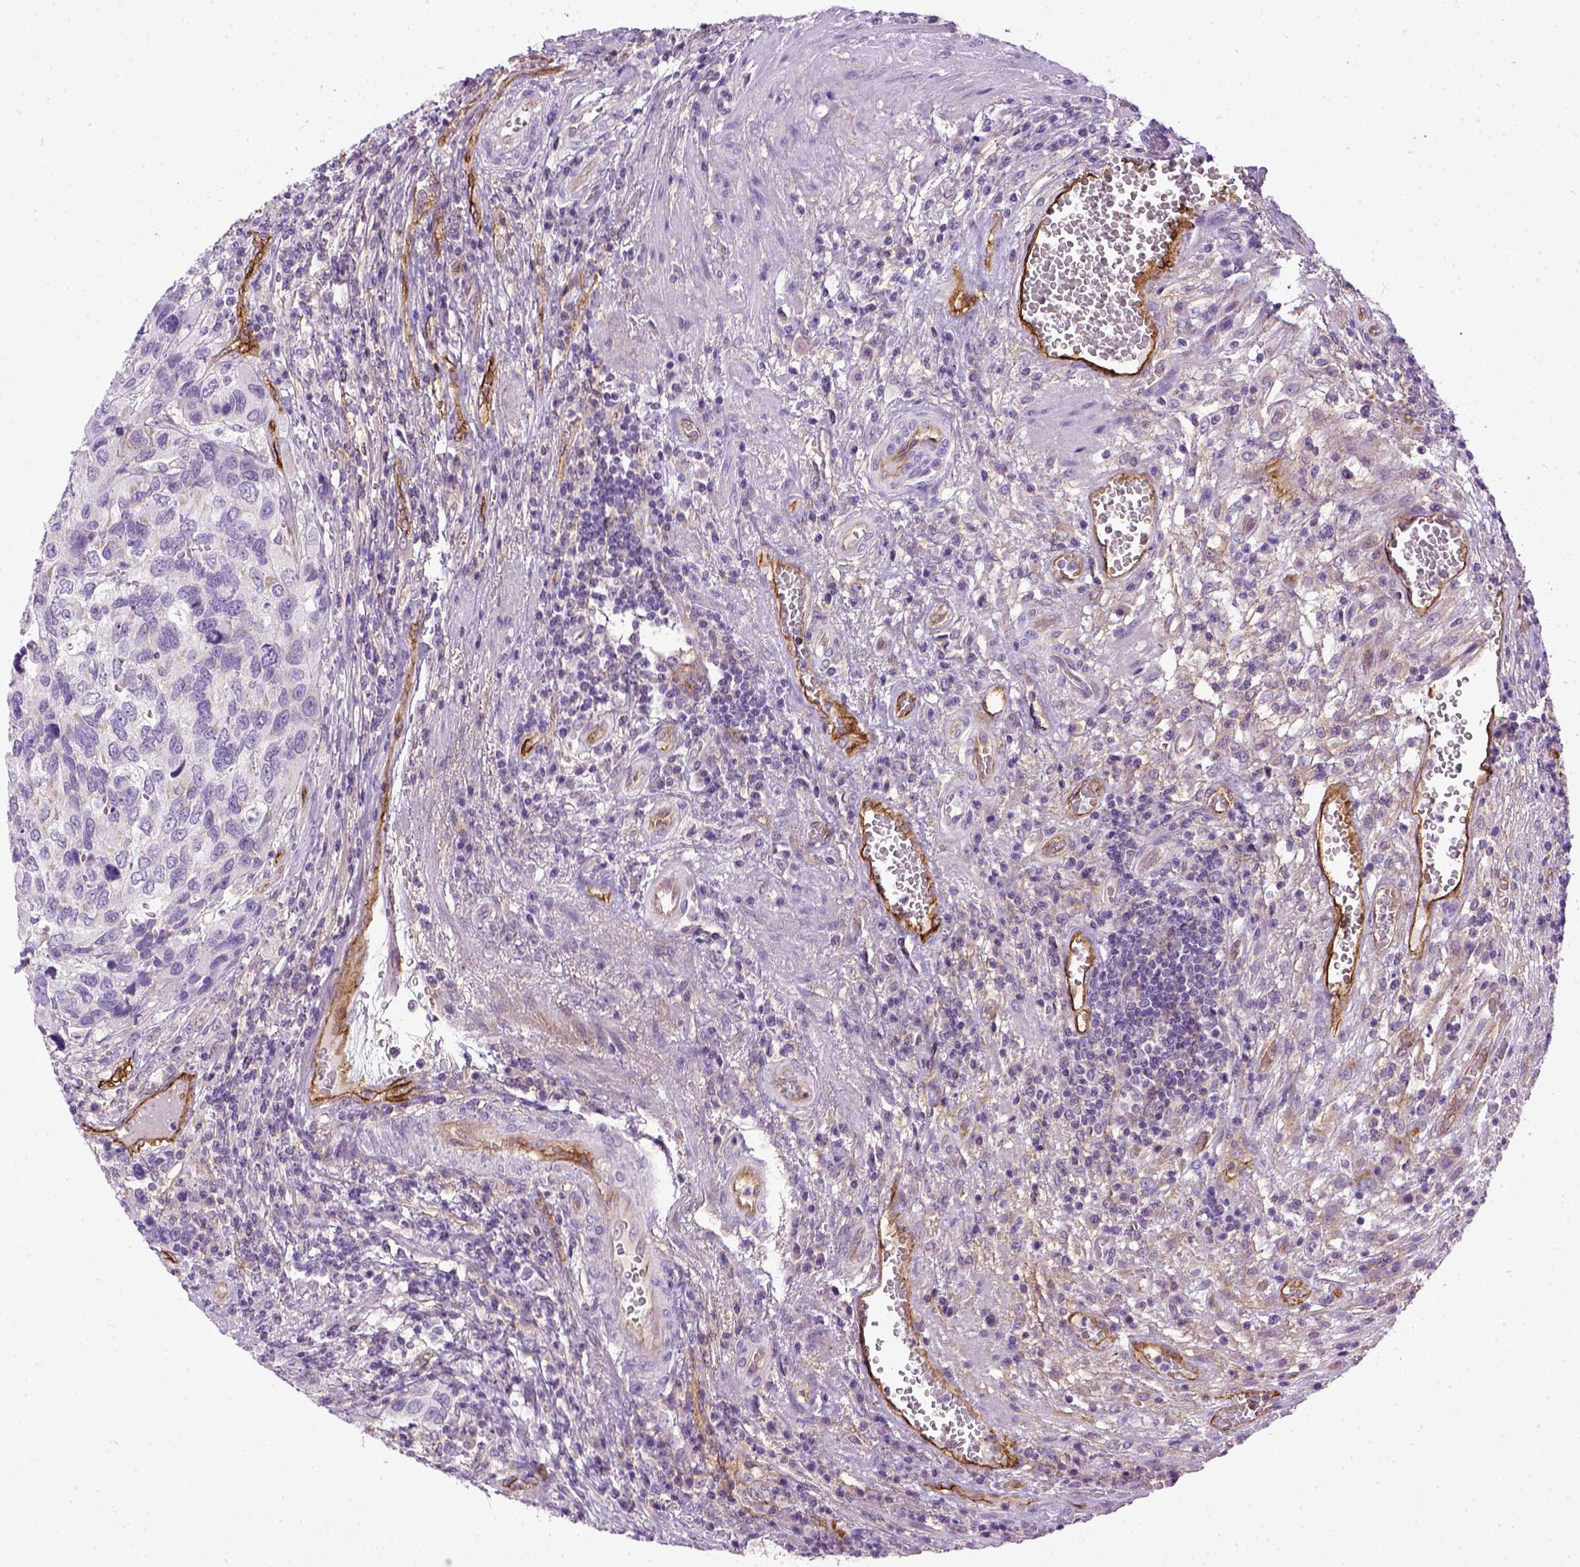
{"staining": {"intensity": "negative", "quantity": "none", "location": "none"}, "tissue": "urothelial cancer", "cell_type": "Tumor cells", "image_type": "cancer", "snomed": [{"axis": "morphology", "description": "Urothelial carcinoma, High grade"}, {"axis": "topography", "description": "Urinary bladder"}], "caption": "This photomicrograph is of urothelial cancer stained with immunohistochemistry (IHC) to label a protein in brown with the nuclei are counter-stained blue. There is no positivity in tumor cells.", "gene": "ENG", "patient": {"sex": "male", "age": 60}}